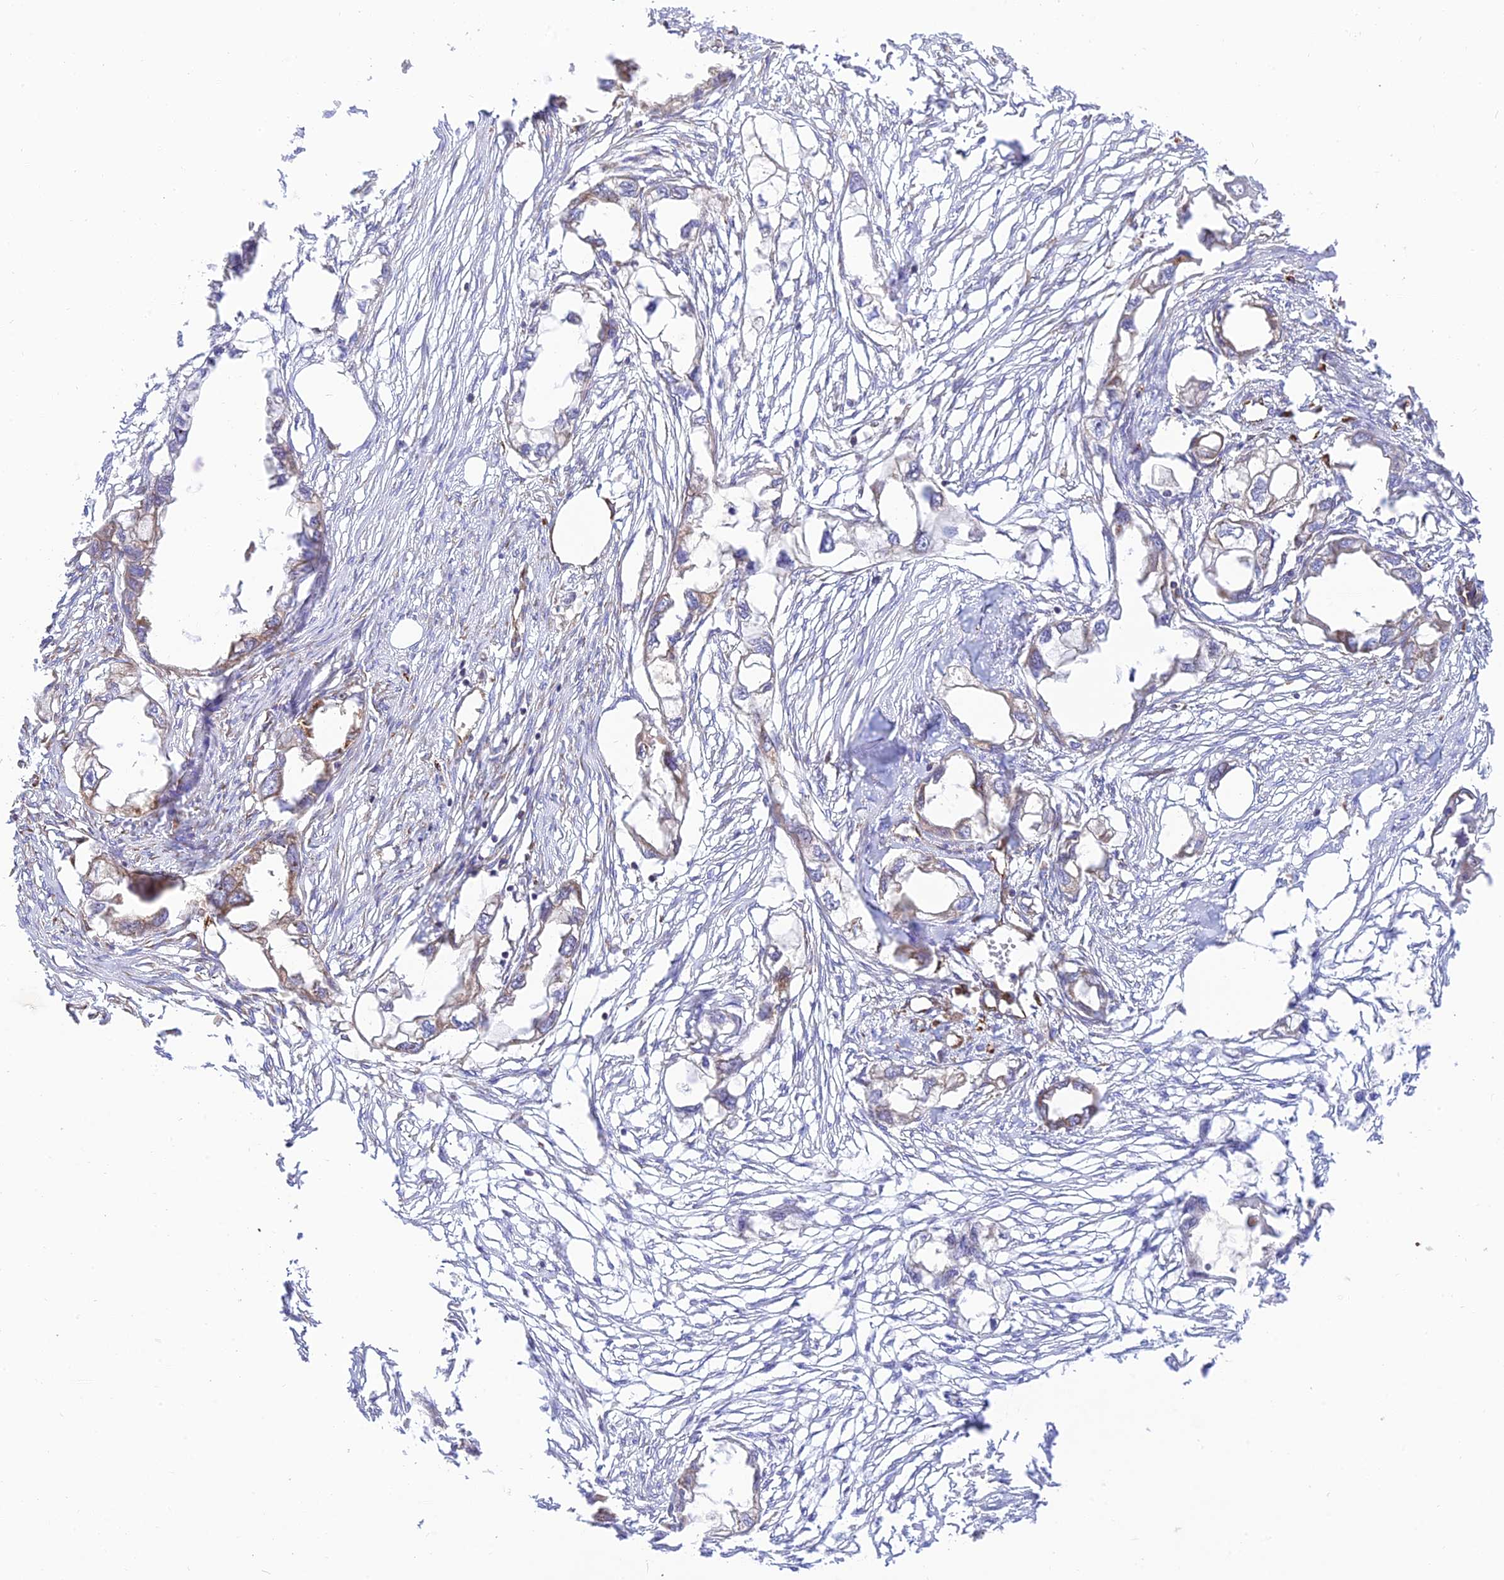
{"staining": {"intensity": "weak", "quantity": "25%-75%", "location": "cytoplasmic/membranous"}, "tissue": "endometrial cancer", "cell_type": "Tumor cells", "image_type": "cancer", "snomed": [{"axis": "morphology", "description": "Adenocarcinoma, NOS"}, {"axis": "morphology", "description": "Adenocarcinoma, metastatic, NOS"}, {"axis": "topography", "description": "Adipose tissue"}, {"axis": "topography", "description": "Endometrium"}], "caption": "Immunohistochemistry image of human endometrial cancer (metastatic adenocarcinoma) stained for a protein (brown), which shows low levels of weak cytoplasmic/membranous positivity in about 25%-75% of tumor cells.", "gene": "PIMREG", "patient": {"sex": "female", "age": 67}}